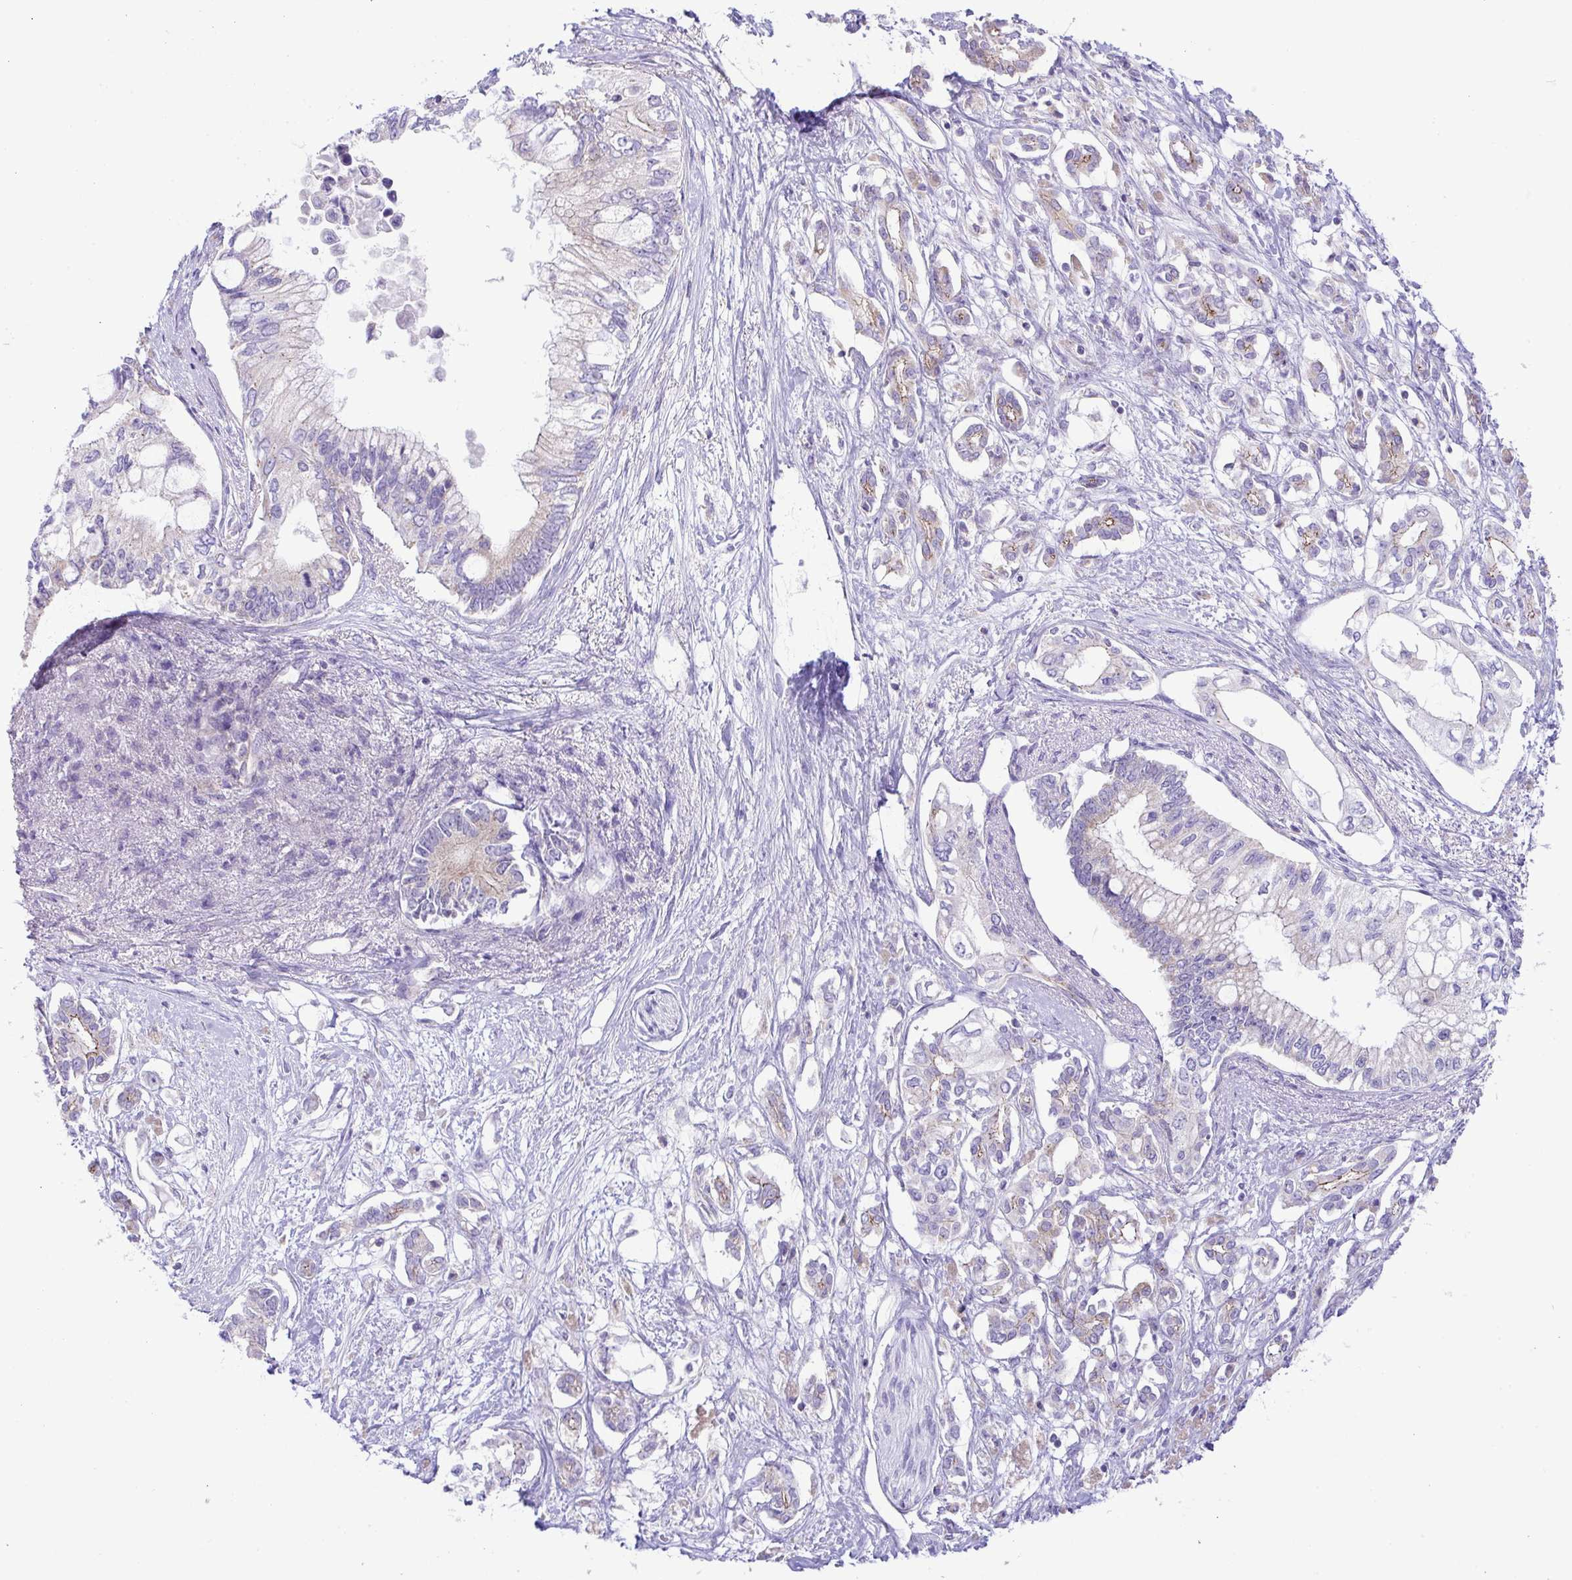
{"staining": {"intensity": "negative", "quantity": "none", "location": "none"}, "tissue": "pancreatic cancer", "cell_type": "Tumor cells", "image_type": "cancer", "snomed": [{"axis": "morphology", "description": "Adenocarcinoma, NOS"}, {"axis": "topography", "description": "Pancreas"}], "caption": "High power microscopy histopathology image of an immunohistochemistry photomicrograph of adenocarcinoma (pancreatic), revealing no significant expression in tumor cells.", "gene": "PLA2G12B", "patient": {"sex": "female", "age": 63}}